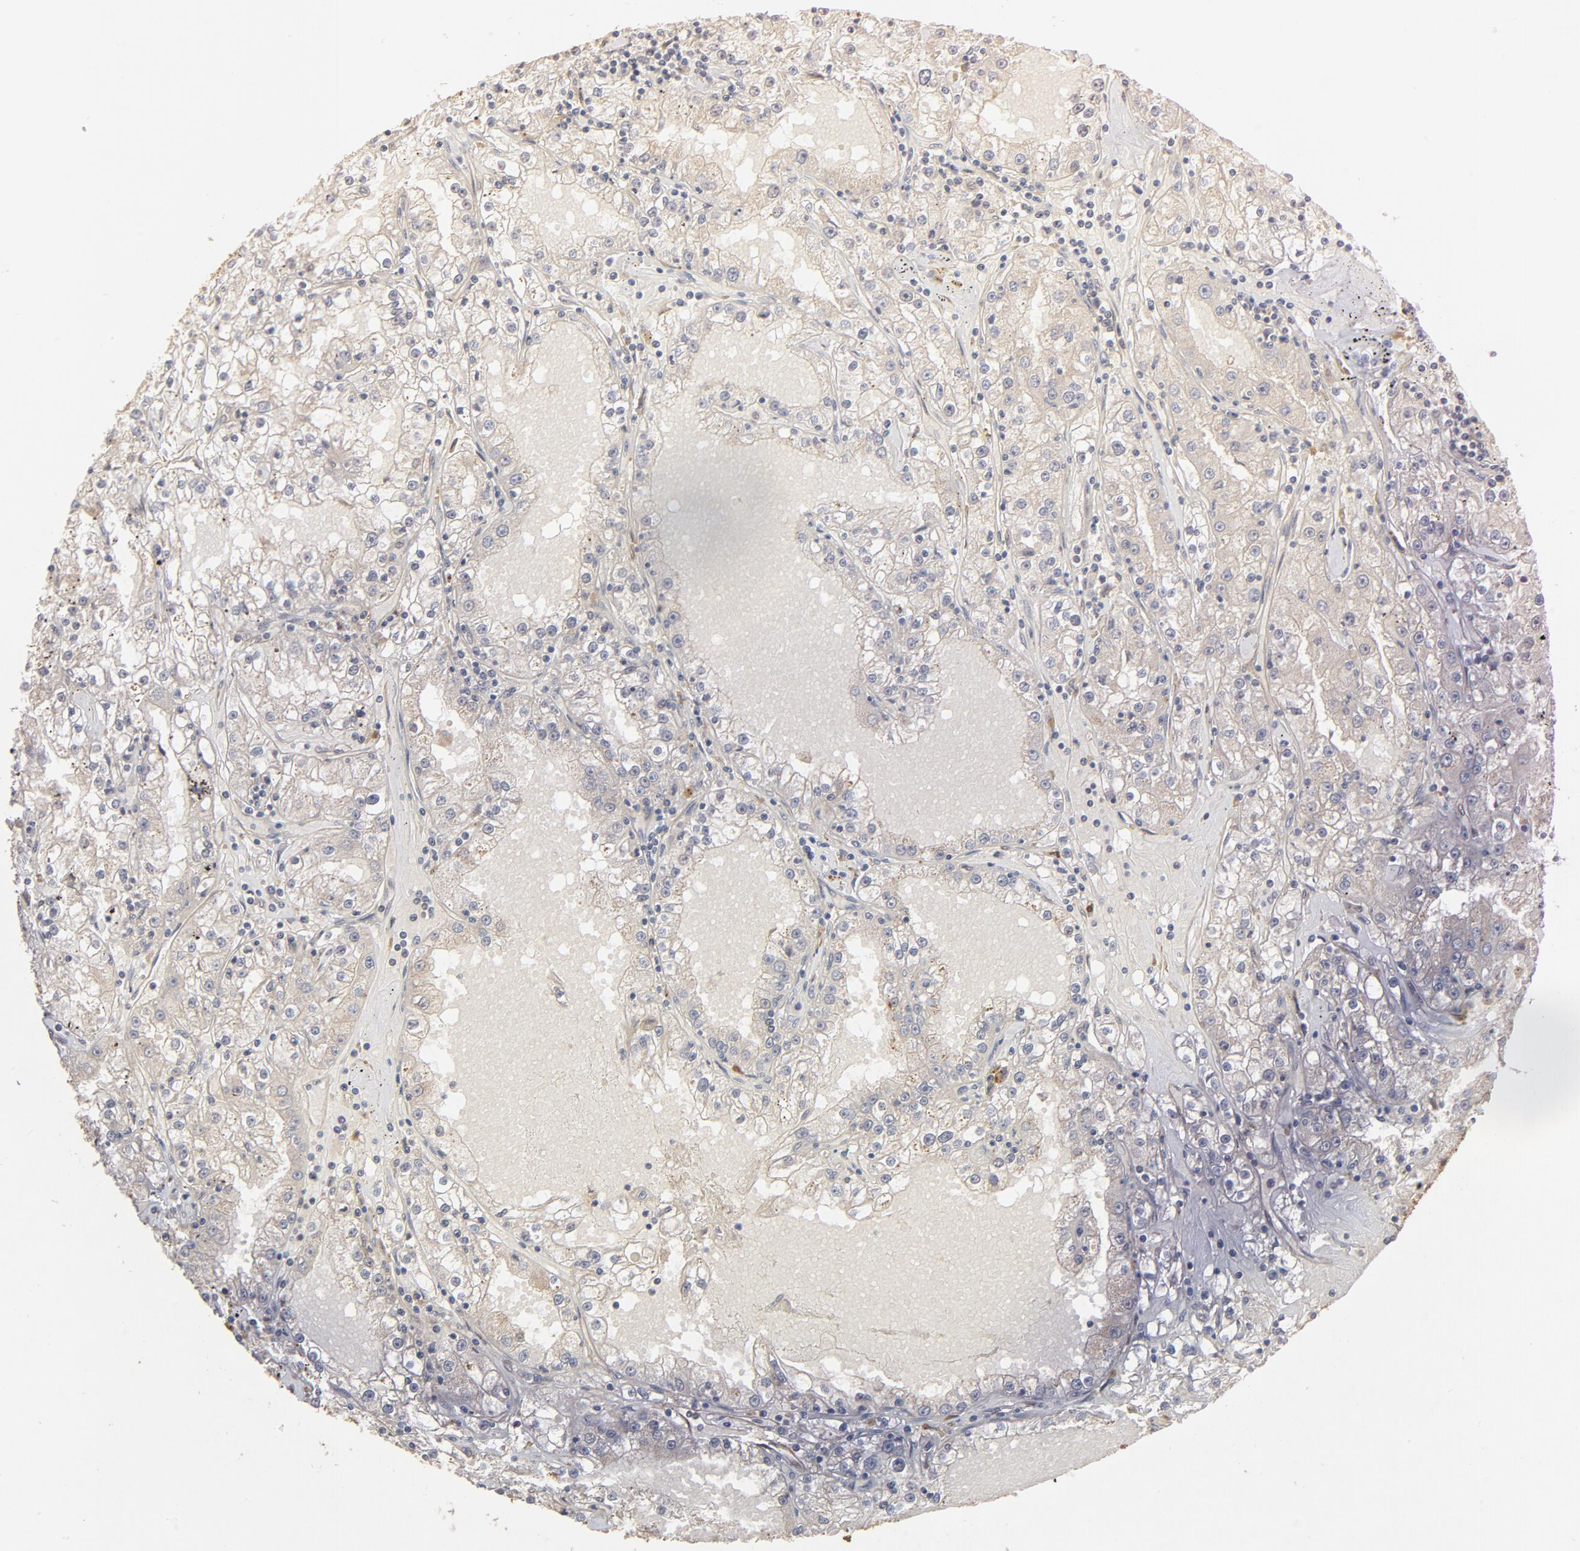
{"staining": {"intensity": "weak", "quantity": "25%-75%", "location": "cytoplasmic/membranous"}, "tissue": "renal cancer", "cell_type": "Tumor cells", "image_type": "cancer", "snomed": [{"axis": "morphology", "description": "Adenocarcinoma, NOS"}, {"axis": "topography", "description": "Kidney"}], "caption": "Protein expression analysis of human renal adenocarcinoma reveals weak cytoplasmic/membranous staining in approximately 25%-75% of tumor cells. (Stains: DAB in brown, nuclei in blue, Microscopy: brightfield microscopy at high magnification).", "gene": "IL3RA", "patient": {"sex": "male", "age": 56}}